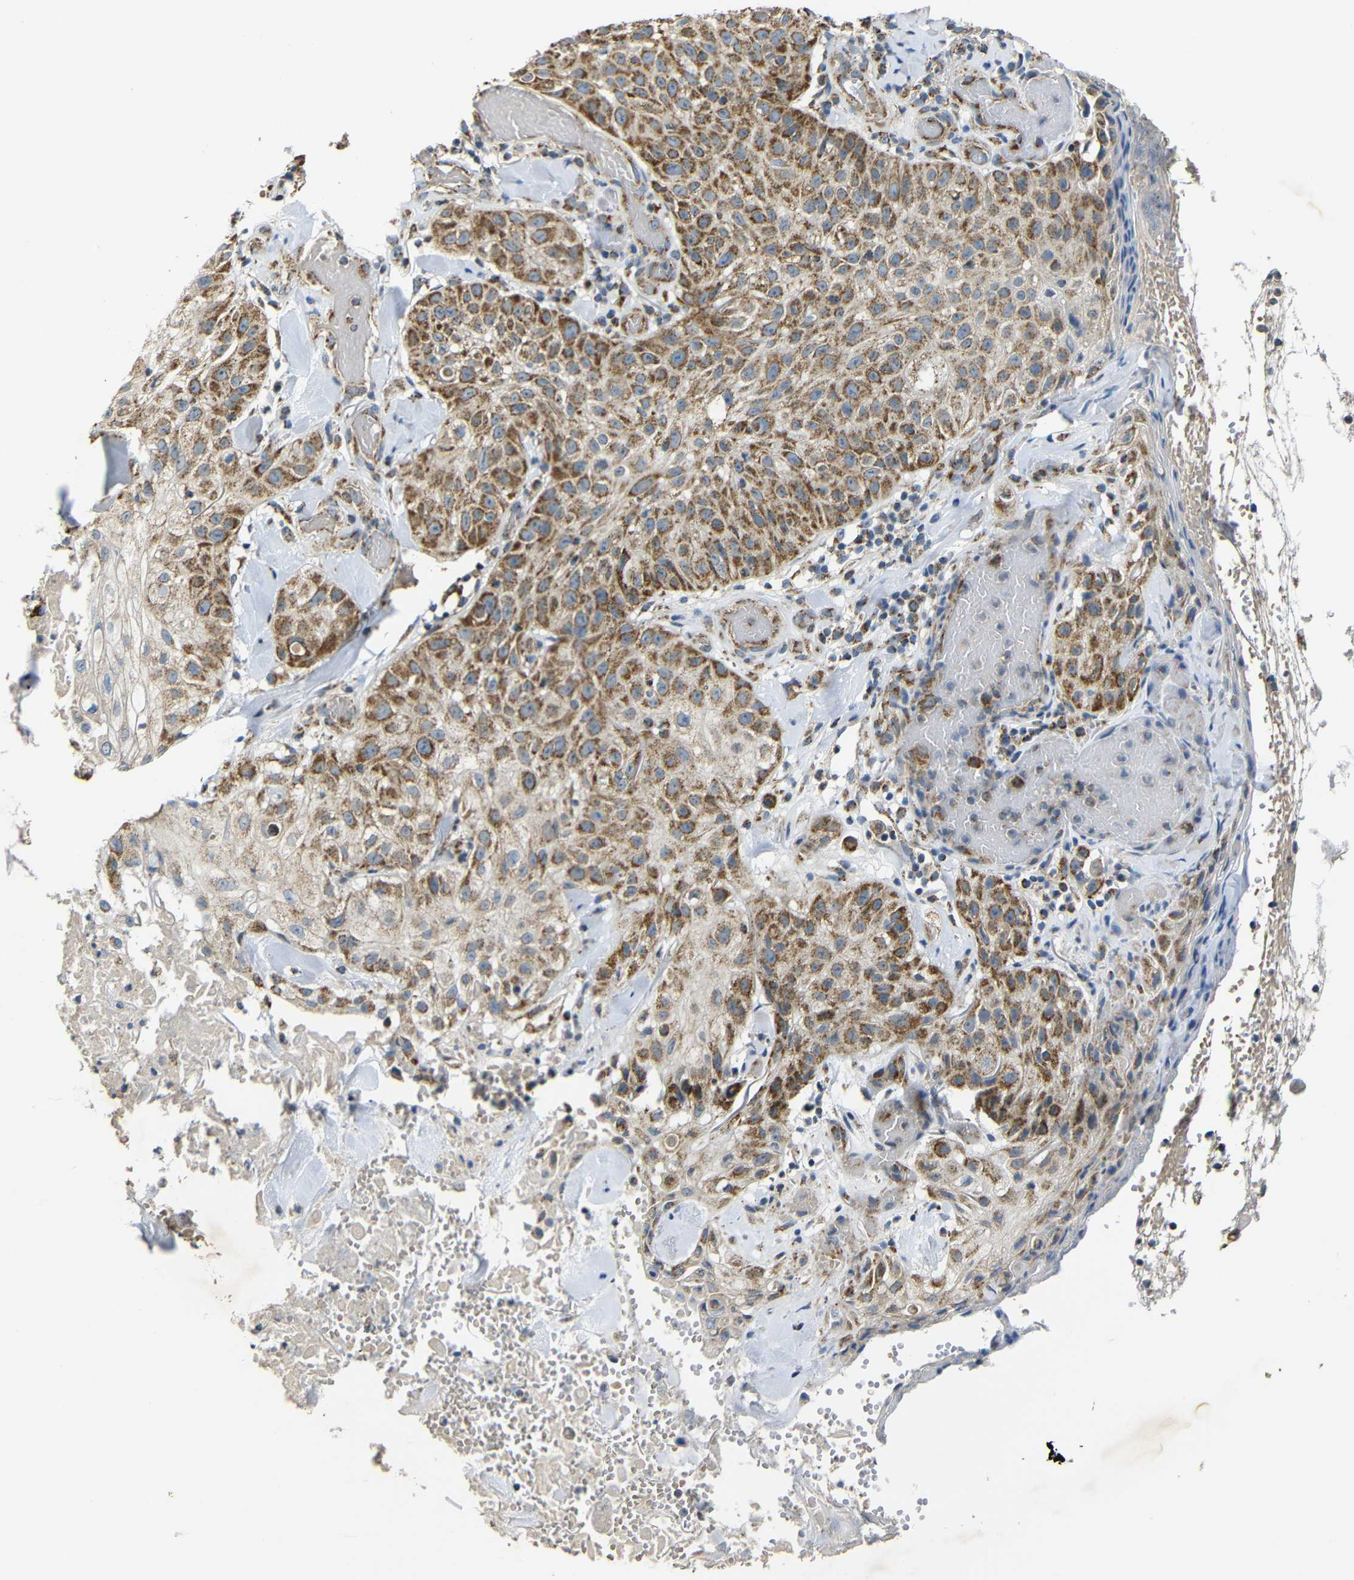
{"staining": {"intensity": "moderate", "quantity": ">75%", "location": "cytoplasmic/membranous"}, "tissue": "skin cancer", "cell_type": "Tumor cells", "image_type": "cancer", "snomed": [{"axis": "morphology", "description": "Squamous cell carcinoma, NOS"}, {"axis": "topography", "description": "Skin"}], "caption": "Brown immunohistochemical staining in human skin squamous cell carcinoma shows moderate cytoplasmic/membranous expression in approximately >75% of tumor cells. (brown staining indicates protein expression, while blue staining denotes nuclei).", "gene": "NR3C2", "patient": {"sex": "male", "age": 86}}